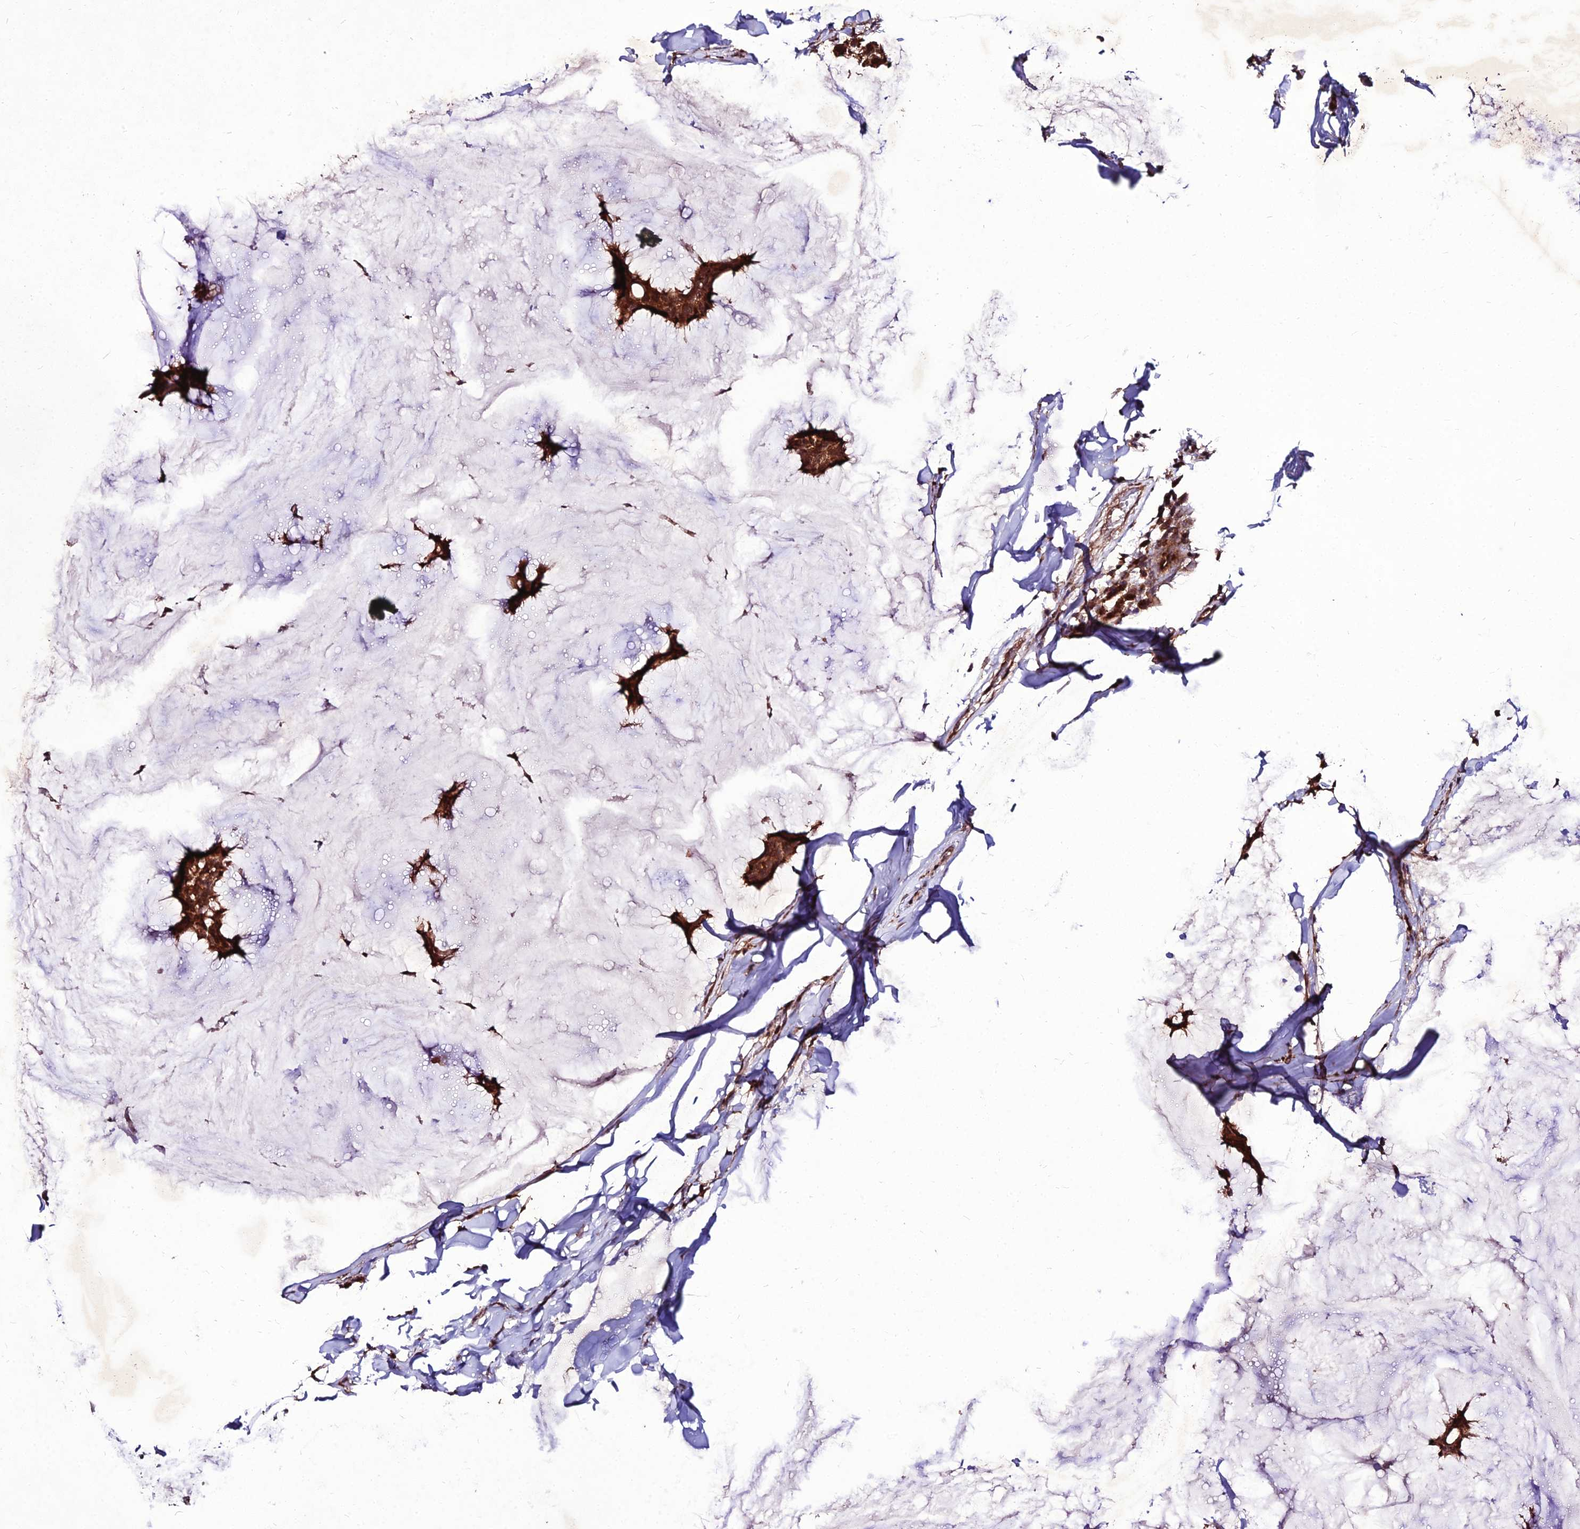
{"staining": {"intensity": "strong", "quantity": ">75%", "location": "cytoplasmic/membranous"}, "tissue": "breast cancer", "cell_type": "Tumor cells", "image_type": "cancer", "snomed": [{"axis": "morphology", "description": "Duct carcinoma"}, {"axis": "topography", "description": "Breast"}], "caption": "Intraductal carcinoma (breast) stained for a protein (brown) demonstrates strong cytoplasmic/membranous positive positivity in approximately >75% of tumor cells.", "gene": "ZNF766", "patient": {"sex": "female", "age": 93}}